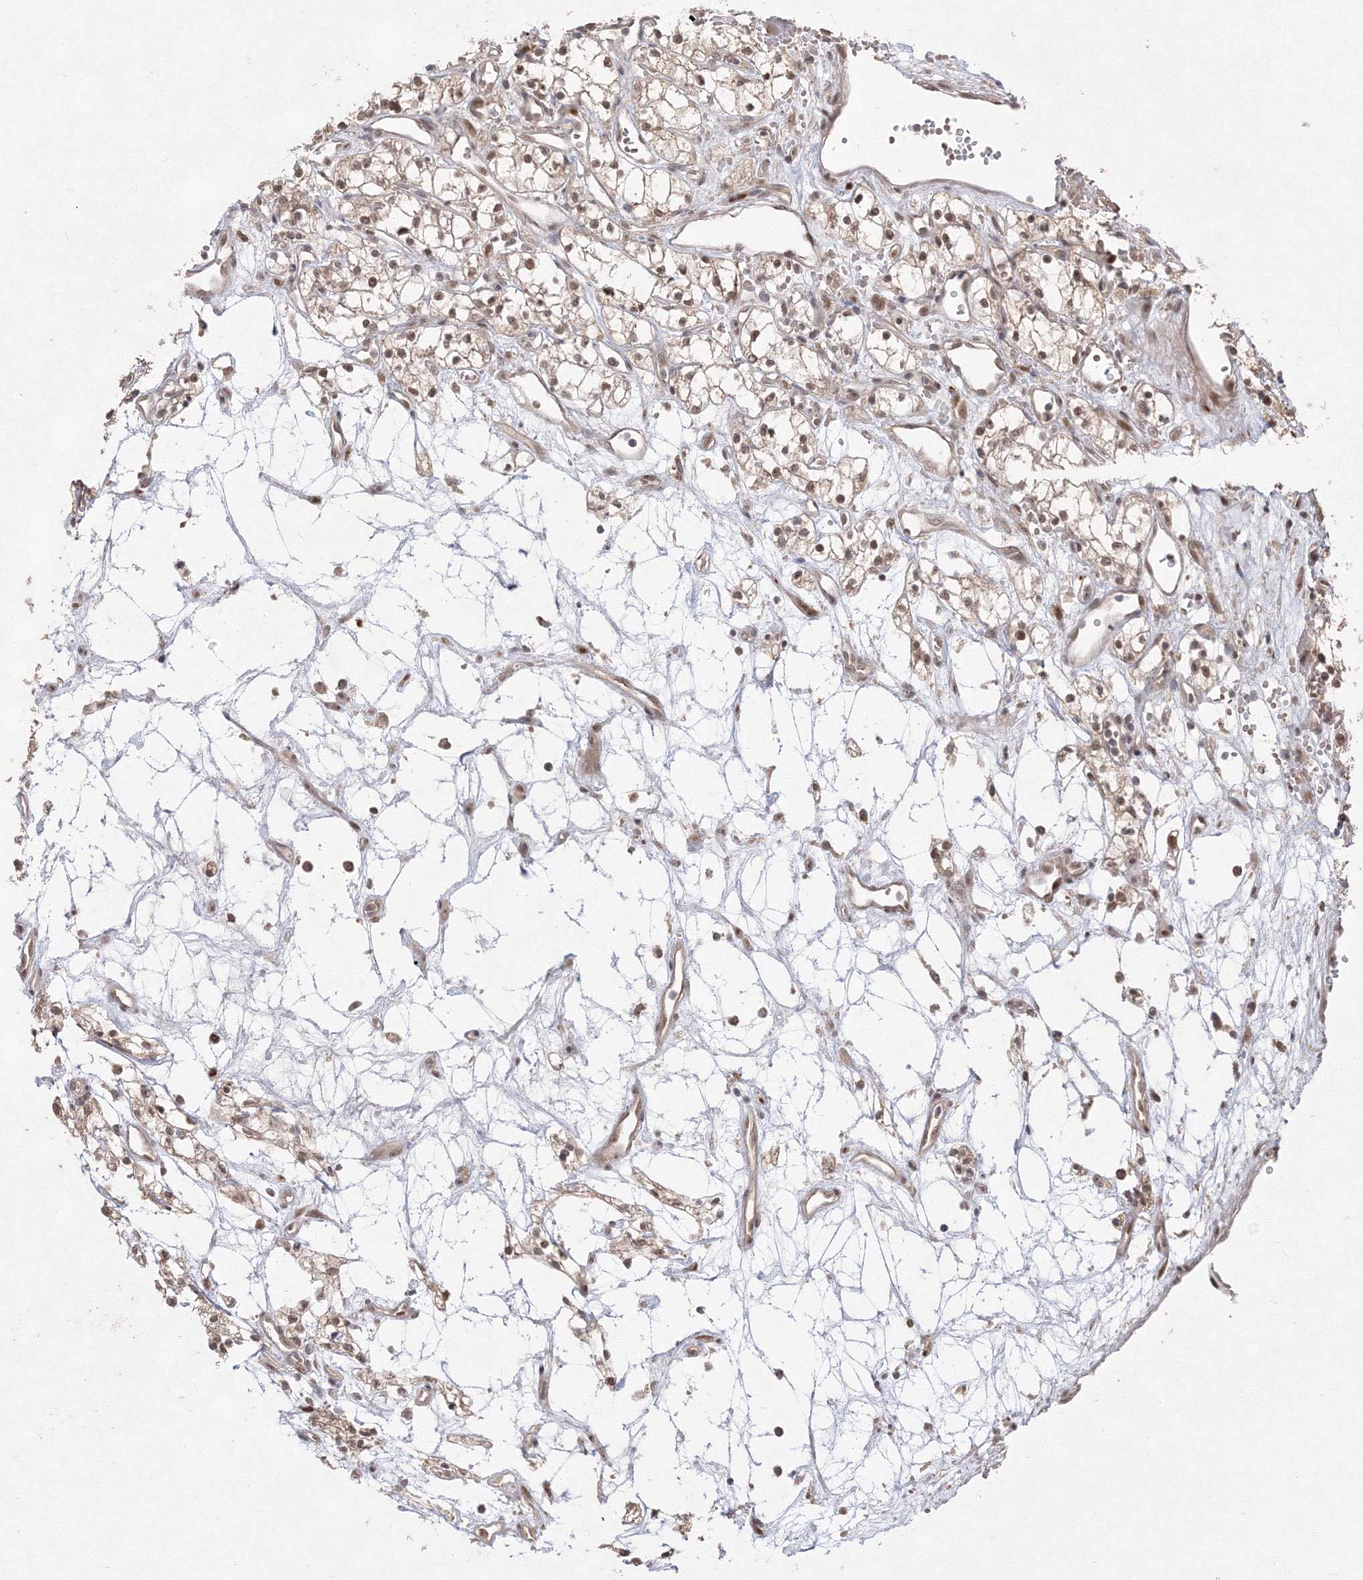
{"staining": {"intensity": "moderate", "quantity": ">75%", "location": "nuclear"}, "tissue": "renal cancer", "cell_type": "Tumor cells", "image_type": "cancer", "snomed": [{"axis": "morphology", "description": "Adenocarcinoma, NOS"}, {"axis": "topography", "description": "Kidney"}], "caption": "Immunohistochemistry (DAB (3,3'-diaminobenzidine)) staining of renal cancer (adenocarcinoma) shows moderate nuclear protein staining in approximately >75% of tumor cells.", "gene": "COPS4", "patient": {"sex": "male", "age": 59}}